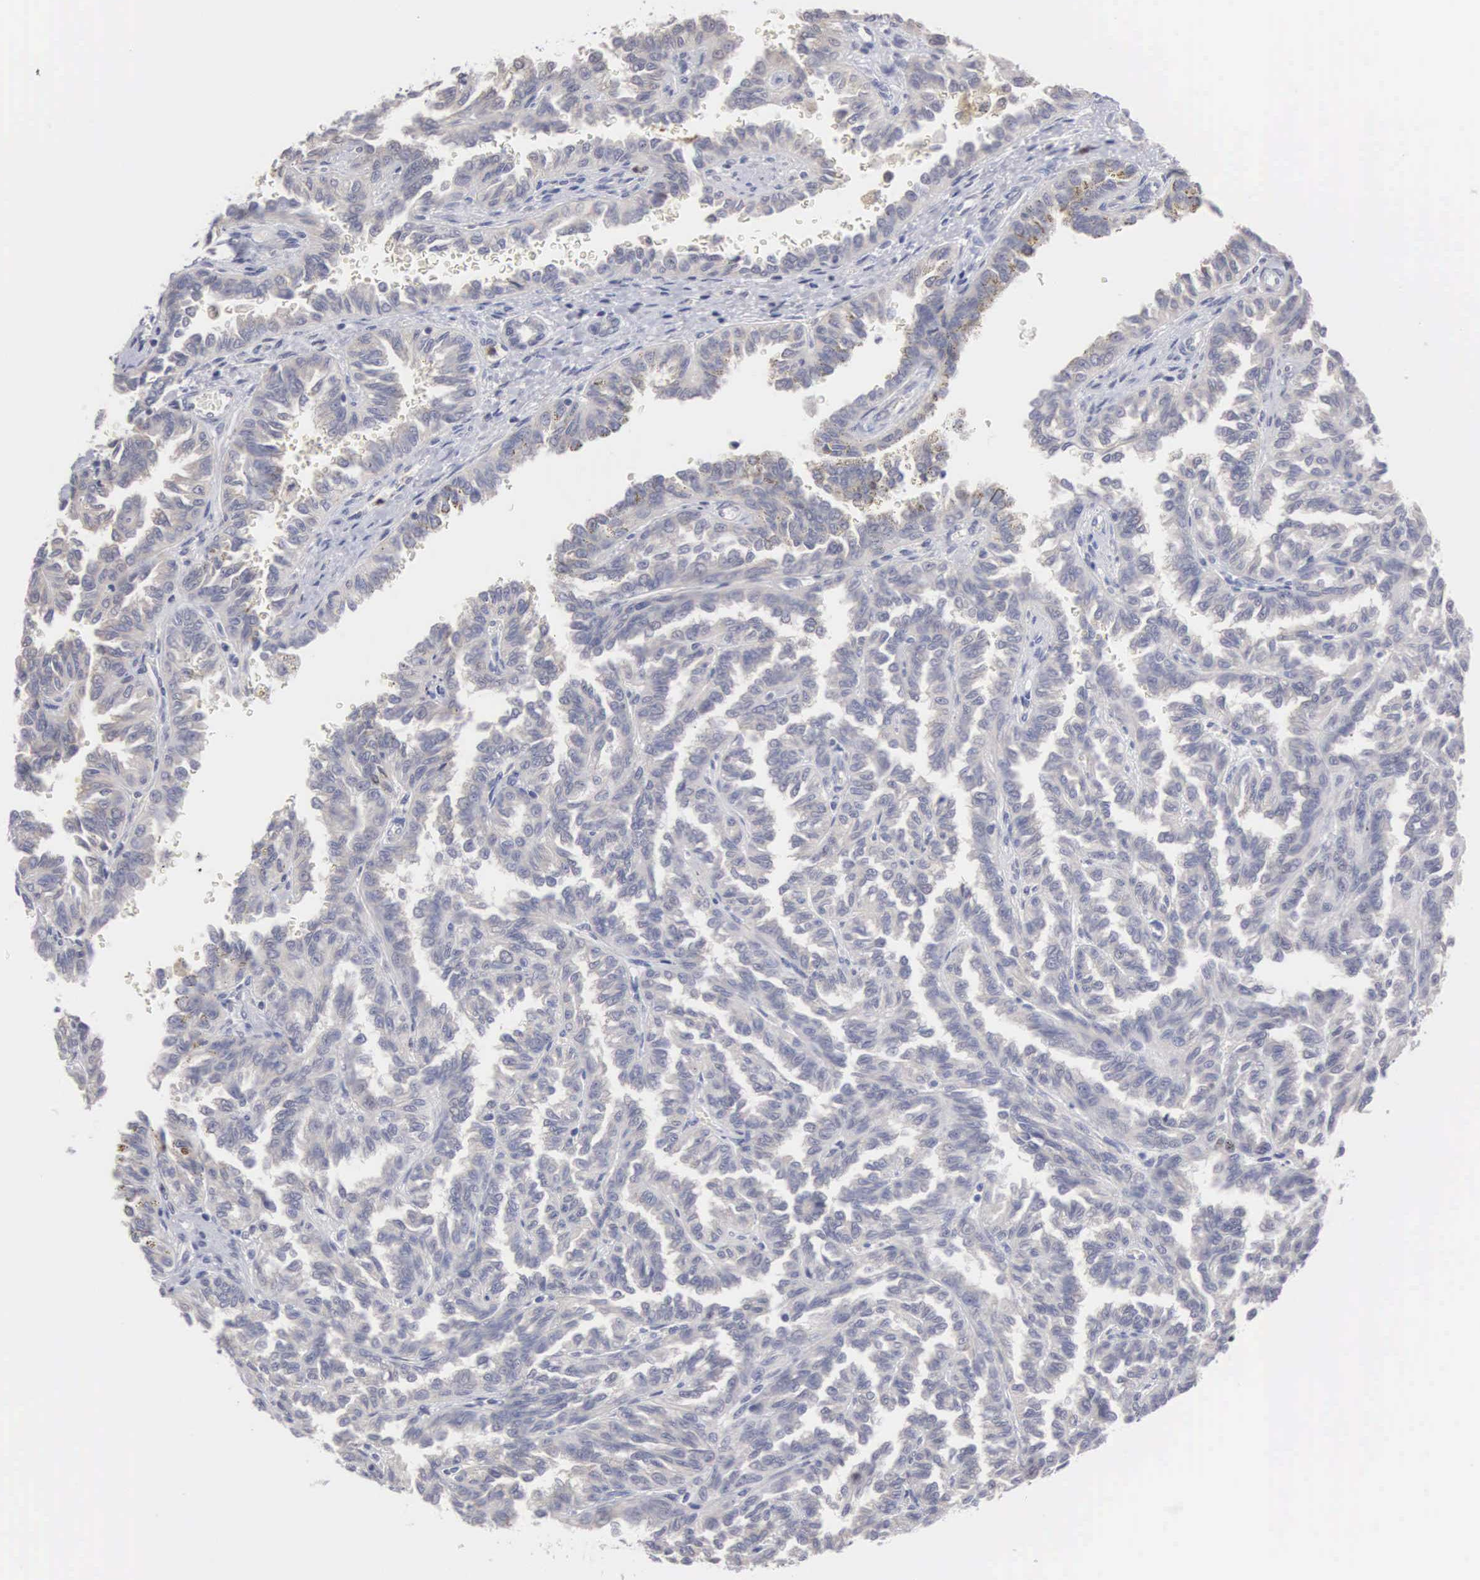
{"staining": {"intensity": "negative", "quantity": "none", "location": "none"}, "tissue": "renal cancer", "cell_type": "Tumor cells", "image_type": "cancer", "snomed": [{"axis": "morphology", "description": "Inflammation, NOS"}, {"axis": "morphology", "description": "Adenocarcinoma, NOS"}, {"axis": "topography", "description": "Kidney"}], "caption": "Immunohistochemical staining of human adenocarcinoma (renal) reveals no significant positivity in tumor cells.", "gene": "KDM6A", "patient": {"sex": "male", "age": 68}}